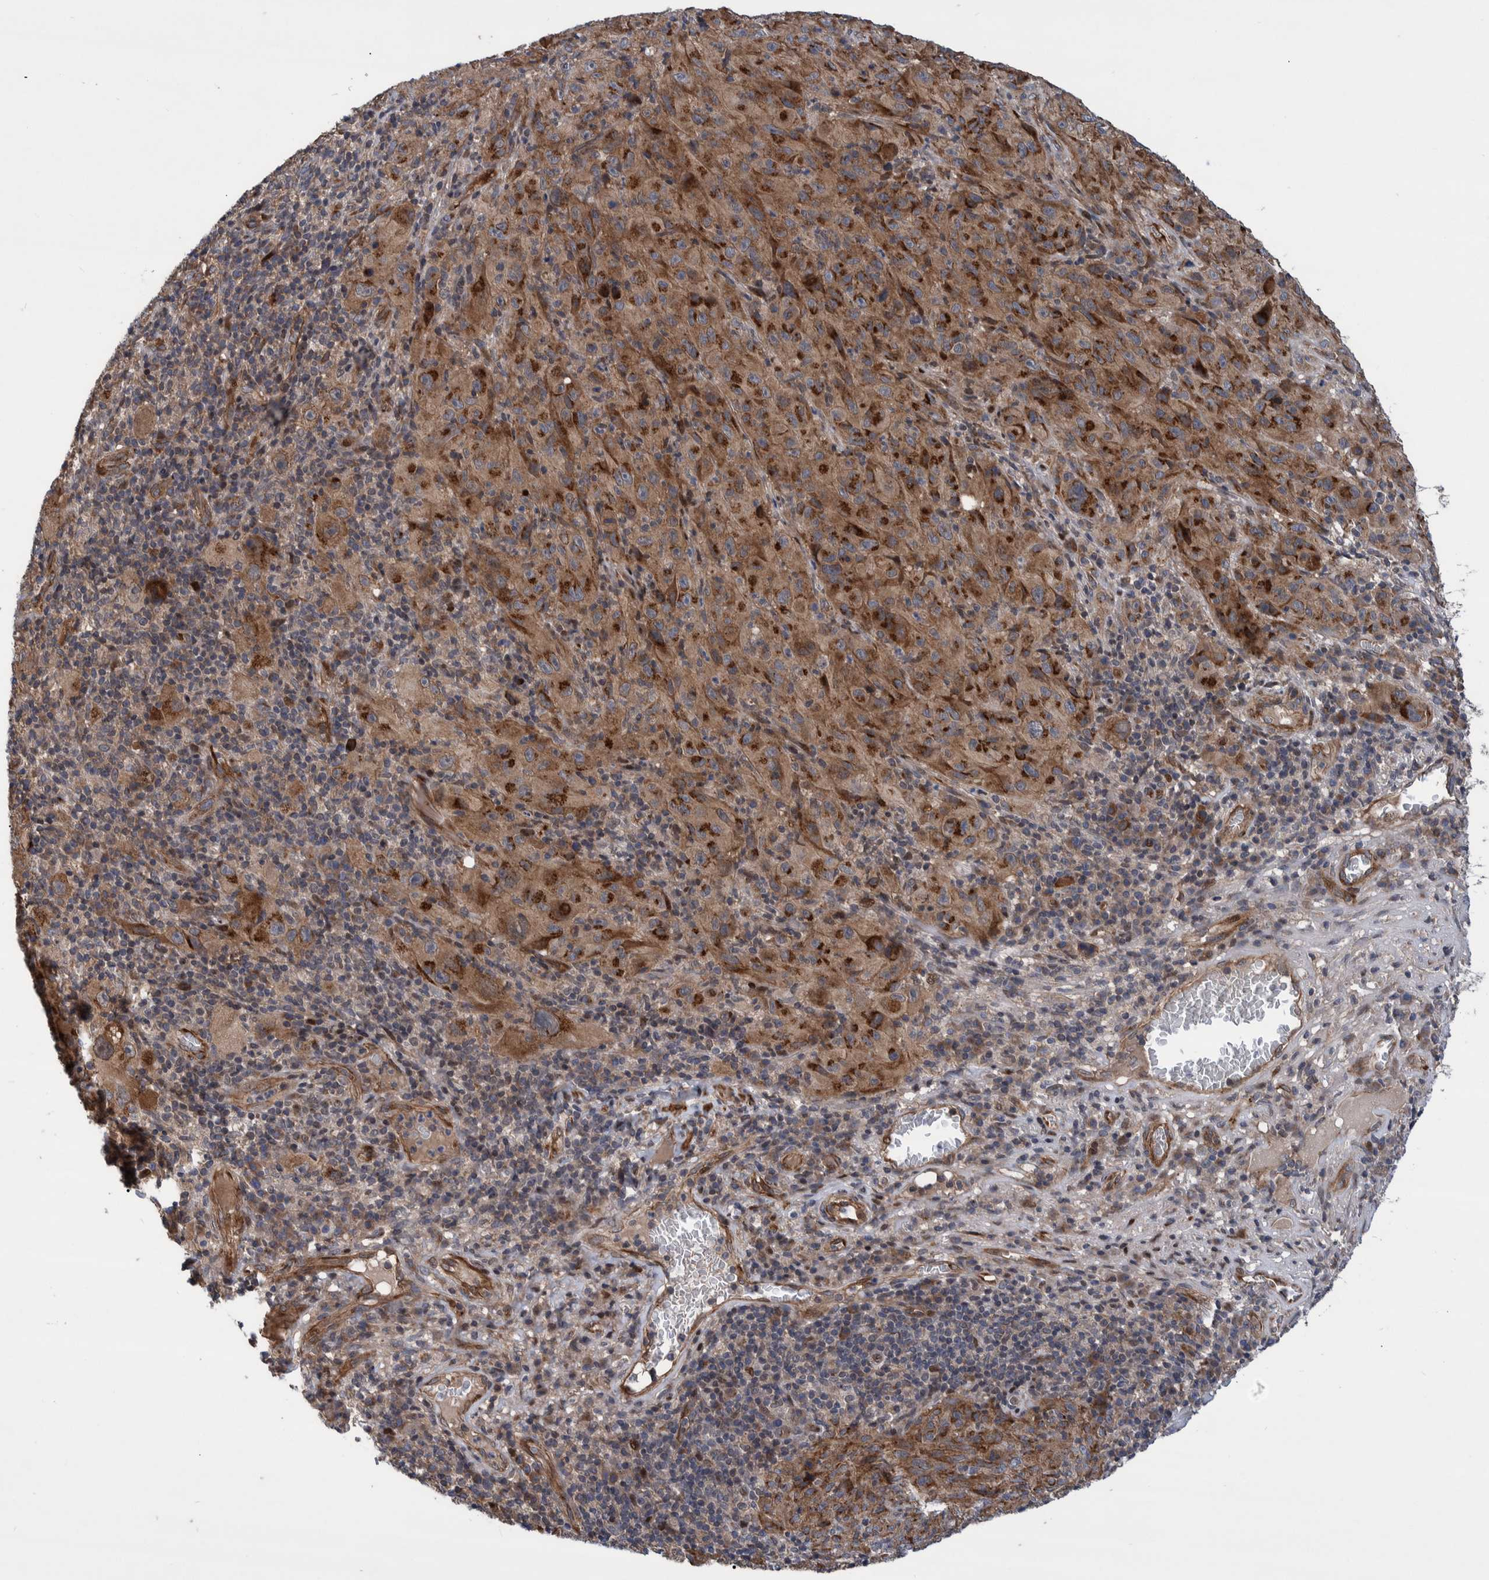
{"staining": {"intensity": "strong", "quantity": ">75%", "location": "cytoplasmic/membranous"}, "tissue": "melanoma", "cell_type": "Tumor cells", "image_type": "cancer", "snomed": [{"axis": "morphology", "description": "Malignant melanoma, NOS"}, {"axis": "topography", "description": "Skin of head"}], "caption": "Brown immunohistochemical staining in malignant melanoma demonstrates strong cytoplasmic/membranous staining in about >75% of tumor cells.", "gene": "GRPEL2", "patient": {"sex": "male", "age": 96}}